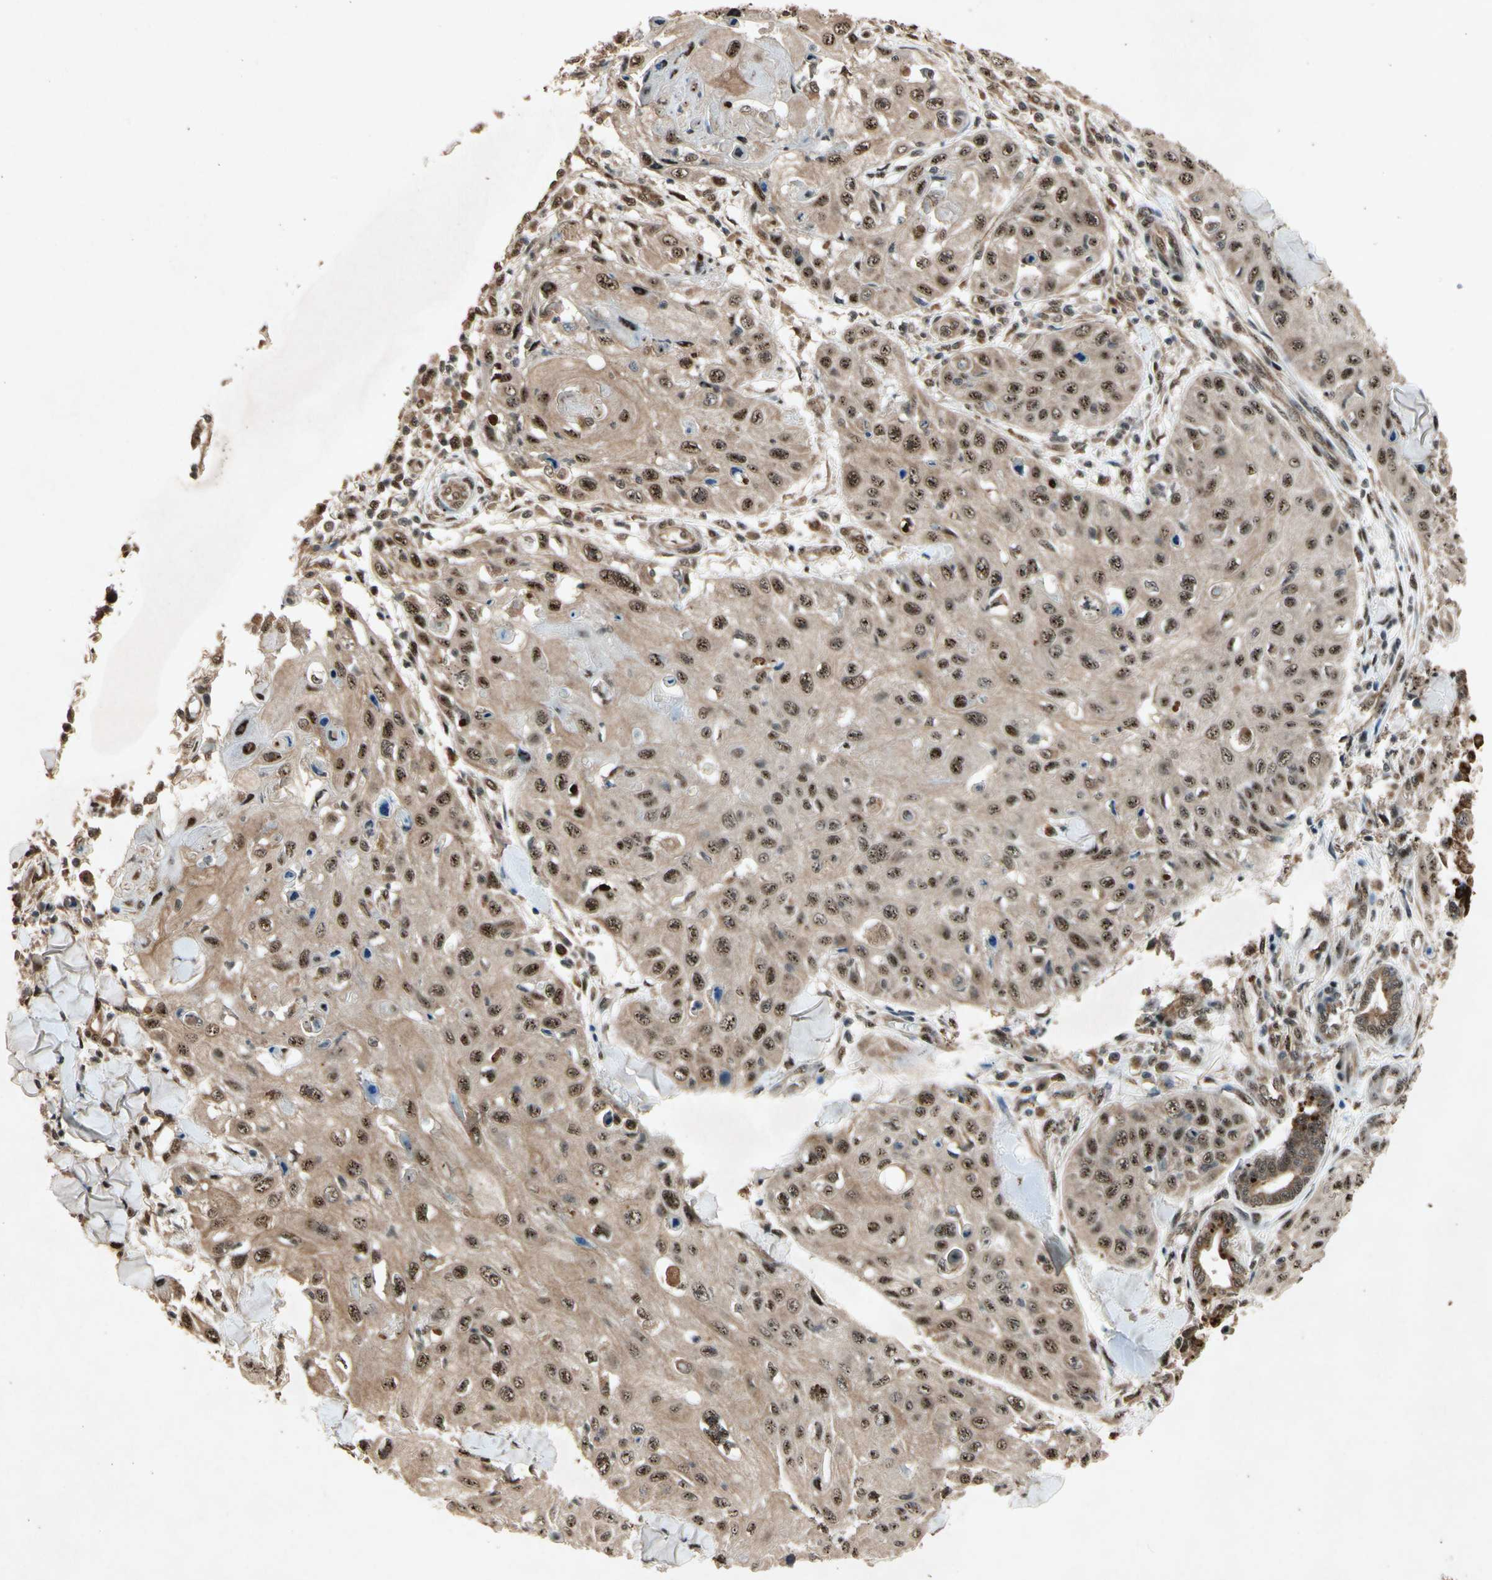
{"staining": {"intensity": "strong", "quantity": ">75%", "location": "cytoplasmic/membranous,nuclear"}, "tissue": "skin cancer", "cell_type": "Tumor cells", "image_type": "cancer", "snomed": [{"axis": "morphology", "description": "Squamous cell carcinoma, NOS"}, {"axis": "topography", "description": "Skin"}], "caption": "Strong cytoplasmic/membranous and nuclear protein staining is present in approximately >75% of tumor cells in skin squamous cell carcinoma.", "gene": "PML", "patient": {"sex": "male", "age": 86}}